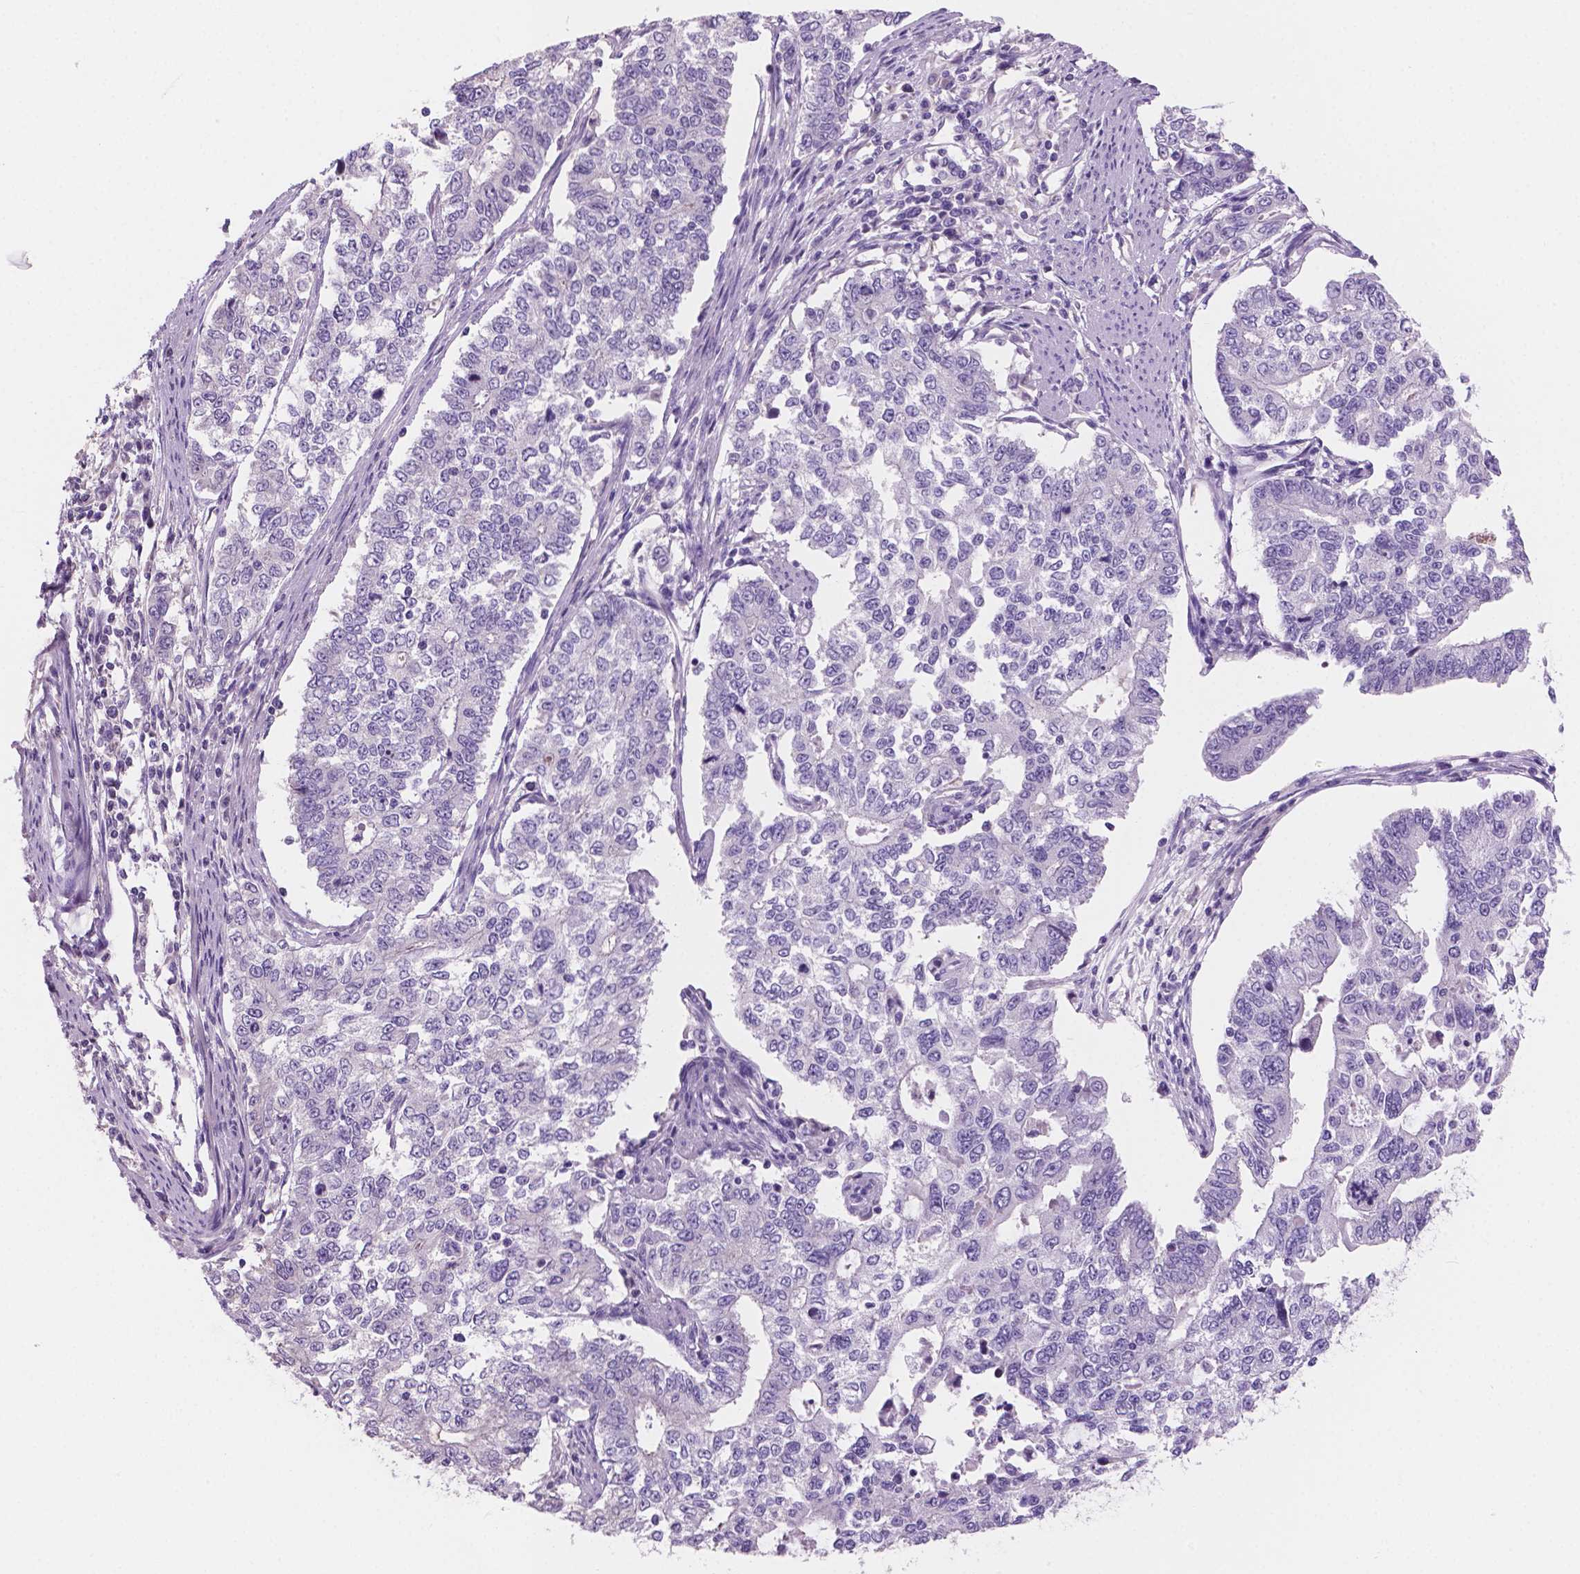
{"staining": {"intensity": "negative", "quantity": "none", "location": "none"}, "tissue": "endometrial cancer", "cell_type": "Tumor cells", "image_type": "cancer", "snomed": [{"axis": "morphology", "description": "Adenocarcinoma, NOS"}, {"axis": "topography", "description": "Uterus"}], "caption": "A micrograph of endometrial cancer stained for a protein demonstrates no brown staining in tumor cells.", "gene": "SBSN", "patient": {"sex": "female", "age": 59}}